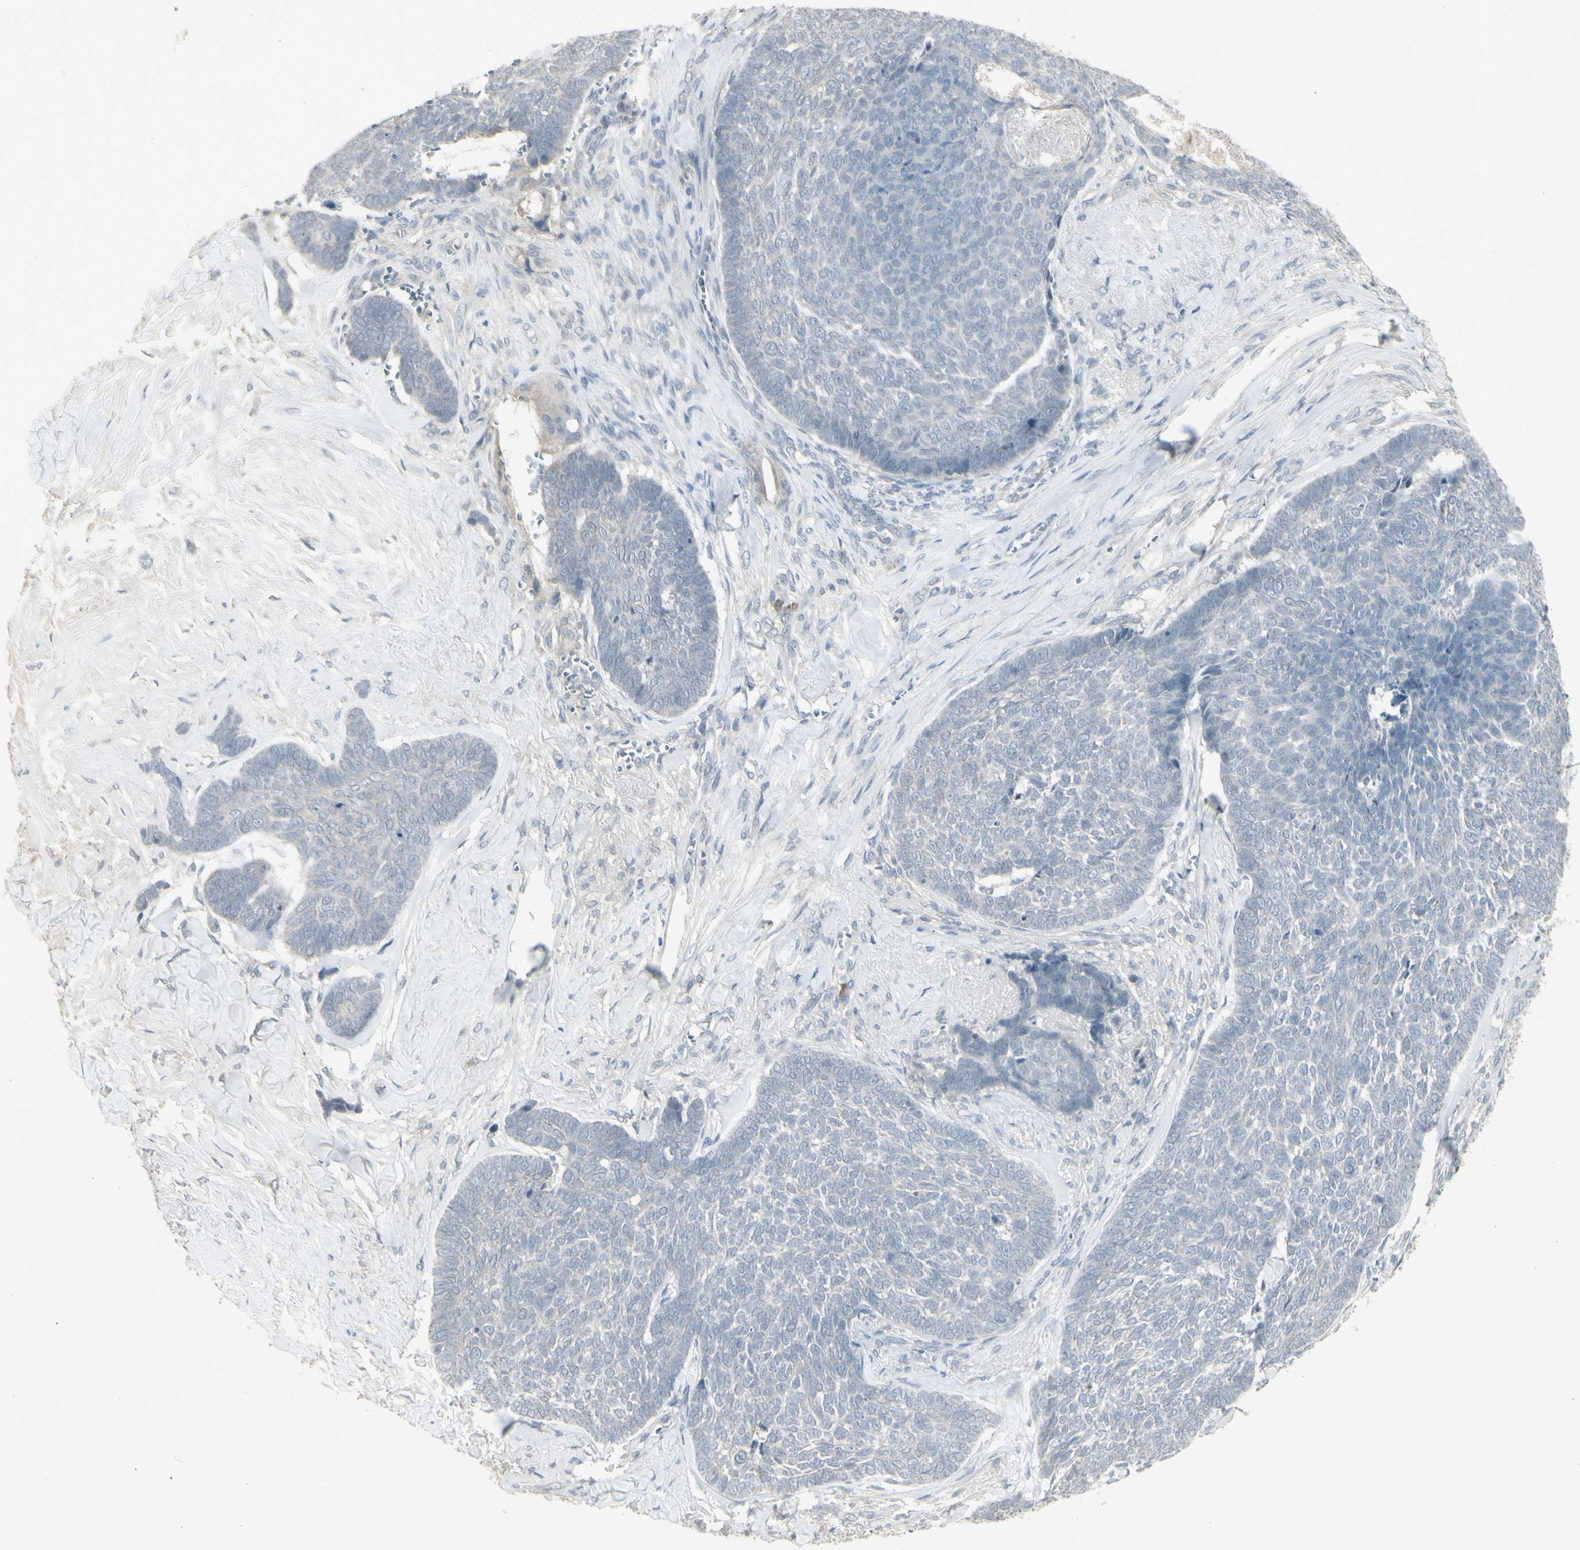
{"staining": {"intensity": "negative", "quantity": "none", "location": "none"}, "tissue": "skin cancer", "cell_type": "Tumor cells", "image_type": "cancer", "snomed": [{"axis": "morphology", "description": "Basal cell carcinoma"}, {"axis": "topography", "description": "Skin"}], "caption": "Skin basal cell carcinoma stained for a protein using IHC displays no staining tumor cells.", "gene": "PIAS4", "patient": {"sex": "male", "age": 84}}